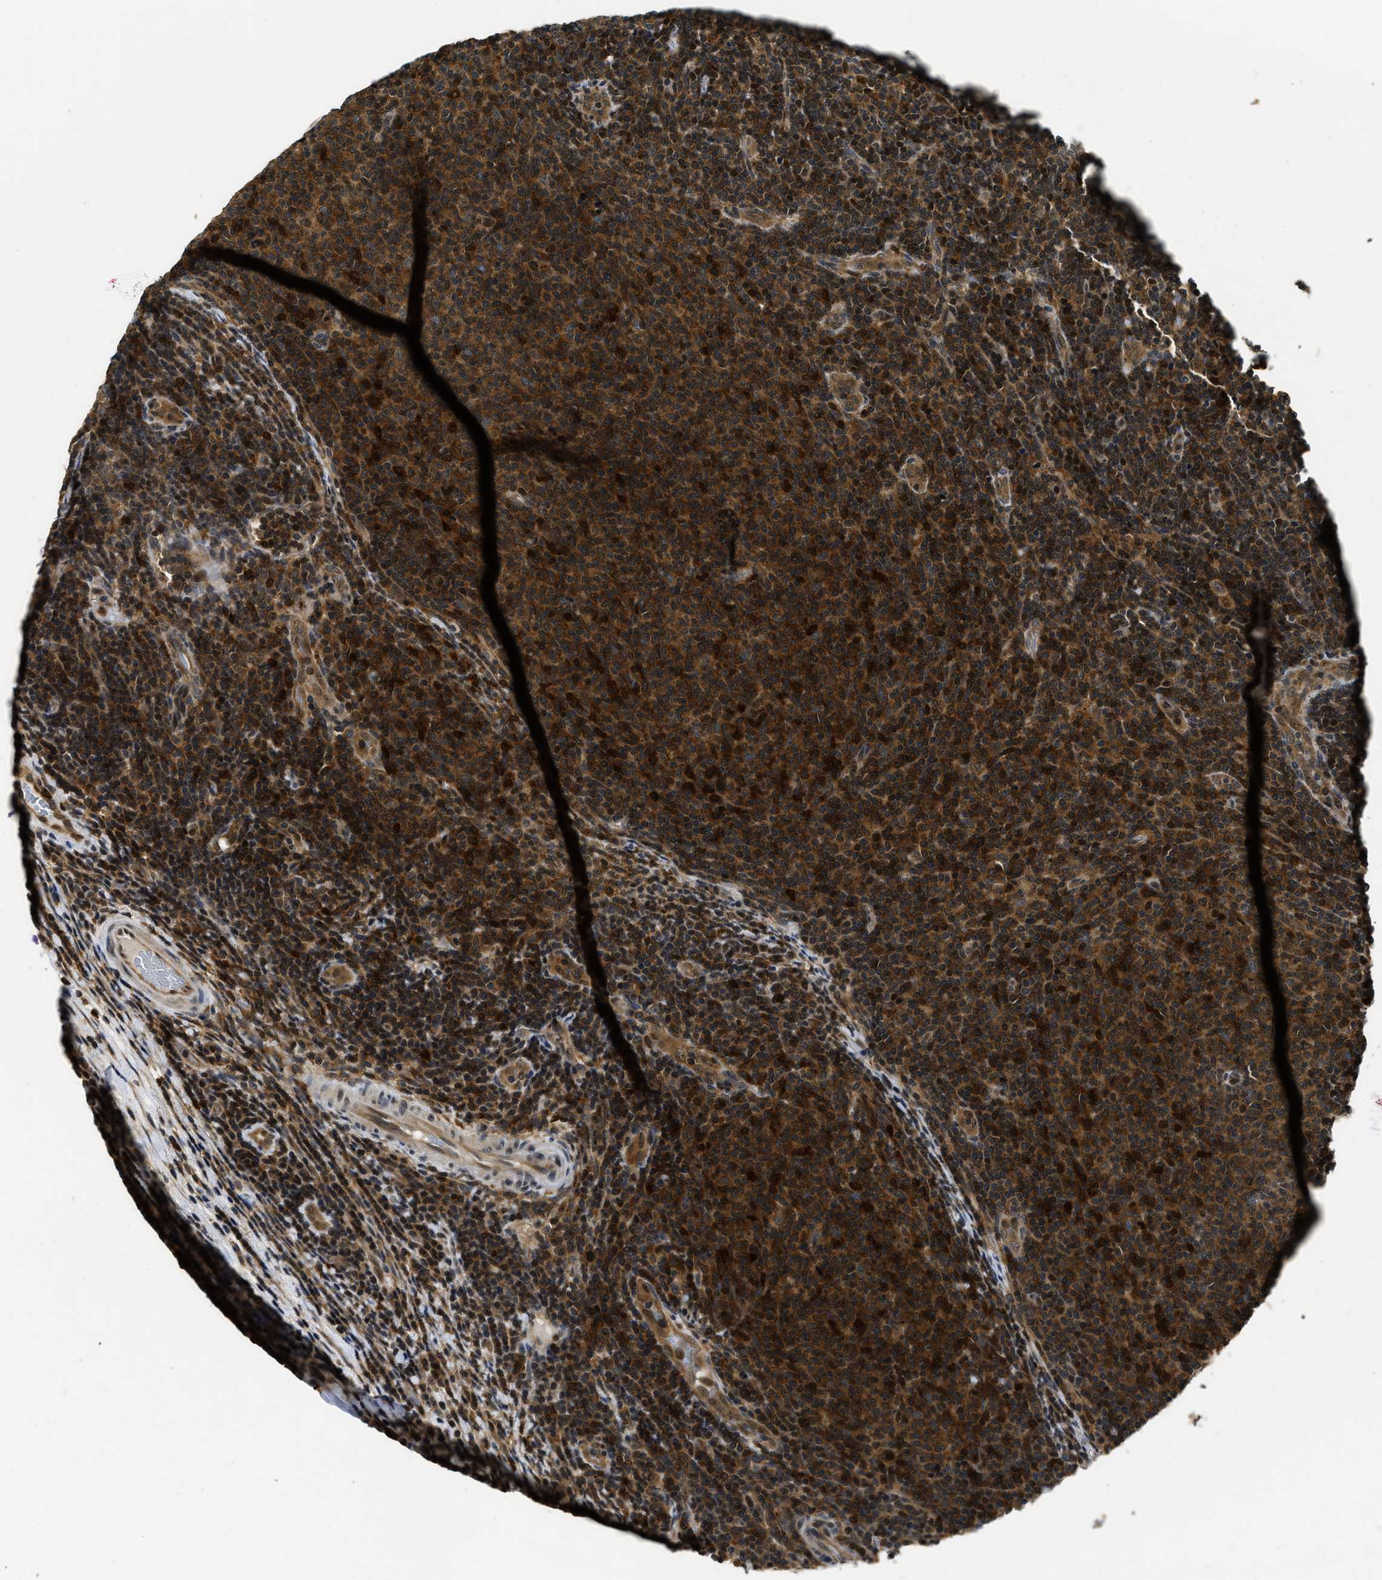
{"staining": {"intensity": "strong", "quantity": ">75%", "location": "cytoplasmic/membranous"}, "tissue": "lymphoma", "cell_type": "Tumor cells", "image_type": "cancer", "snomed": [{"axis": "morphology", "description": "Malignant lymphoma, non-Hodgkin's type, Low grade"}, {"axis": "topography", "description": "Lymph node"}], "caption": "Tumor cells exhibit strong cytoplasmic/membranous staining in about >75% of cells in lymphoma.", "gene": "ADSL", "patient": {"sex": "male", "age": 66}}